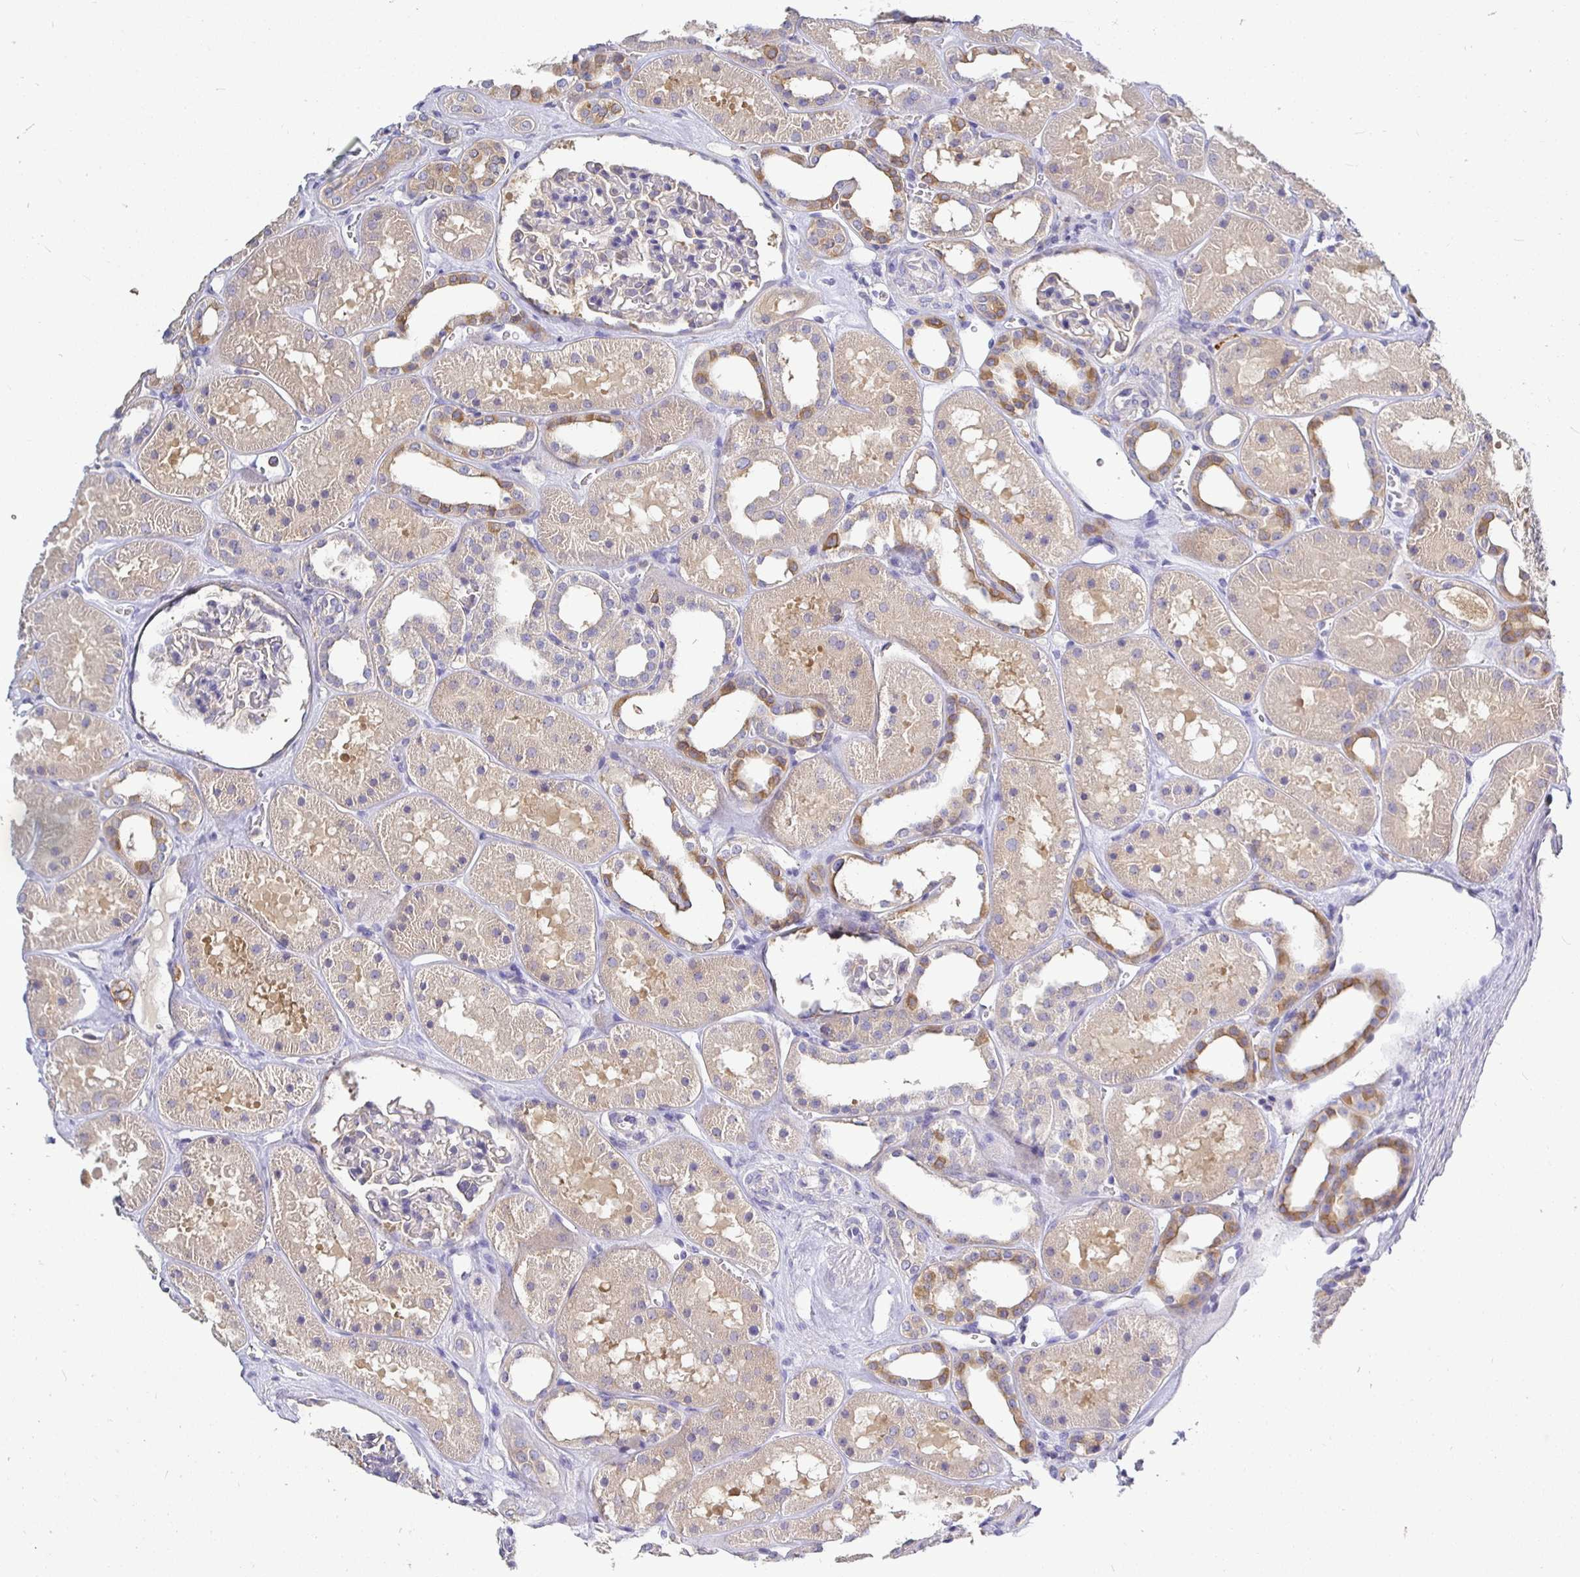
{"staining": {"intensity": "weak", "quantity": "<25%", "location": "cytoplasmic/membranous"}, "tissue": "kidney", "cell_type": "Cells in glomeruli", "image_type": "normal", "snomed": [{"axis": "morphology", "description": "Normal tissue, NOS"}, {"axis": "topography", "description": "Kidney"}], "caption": "DAB immunohistochemical staining of benign human kidney displays no significant positivity in cells in glomeruli.", "gene": "KIF21A", "patient": {"sex": "female", "age": 41}}